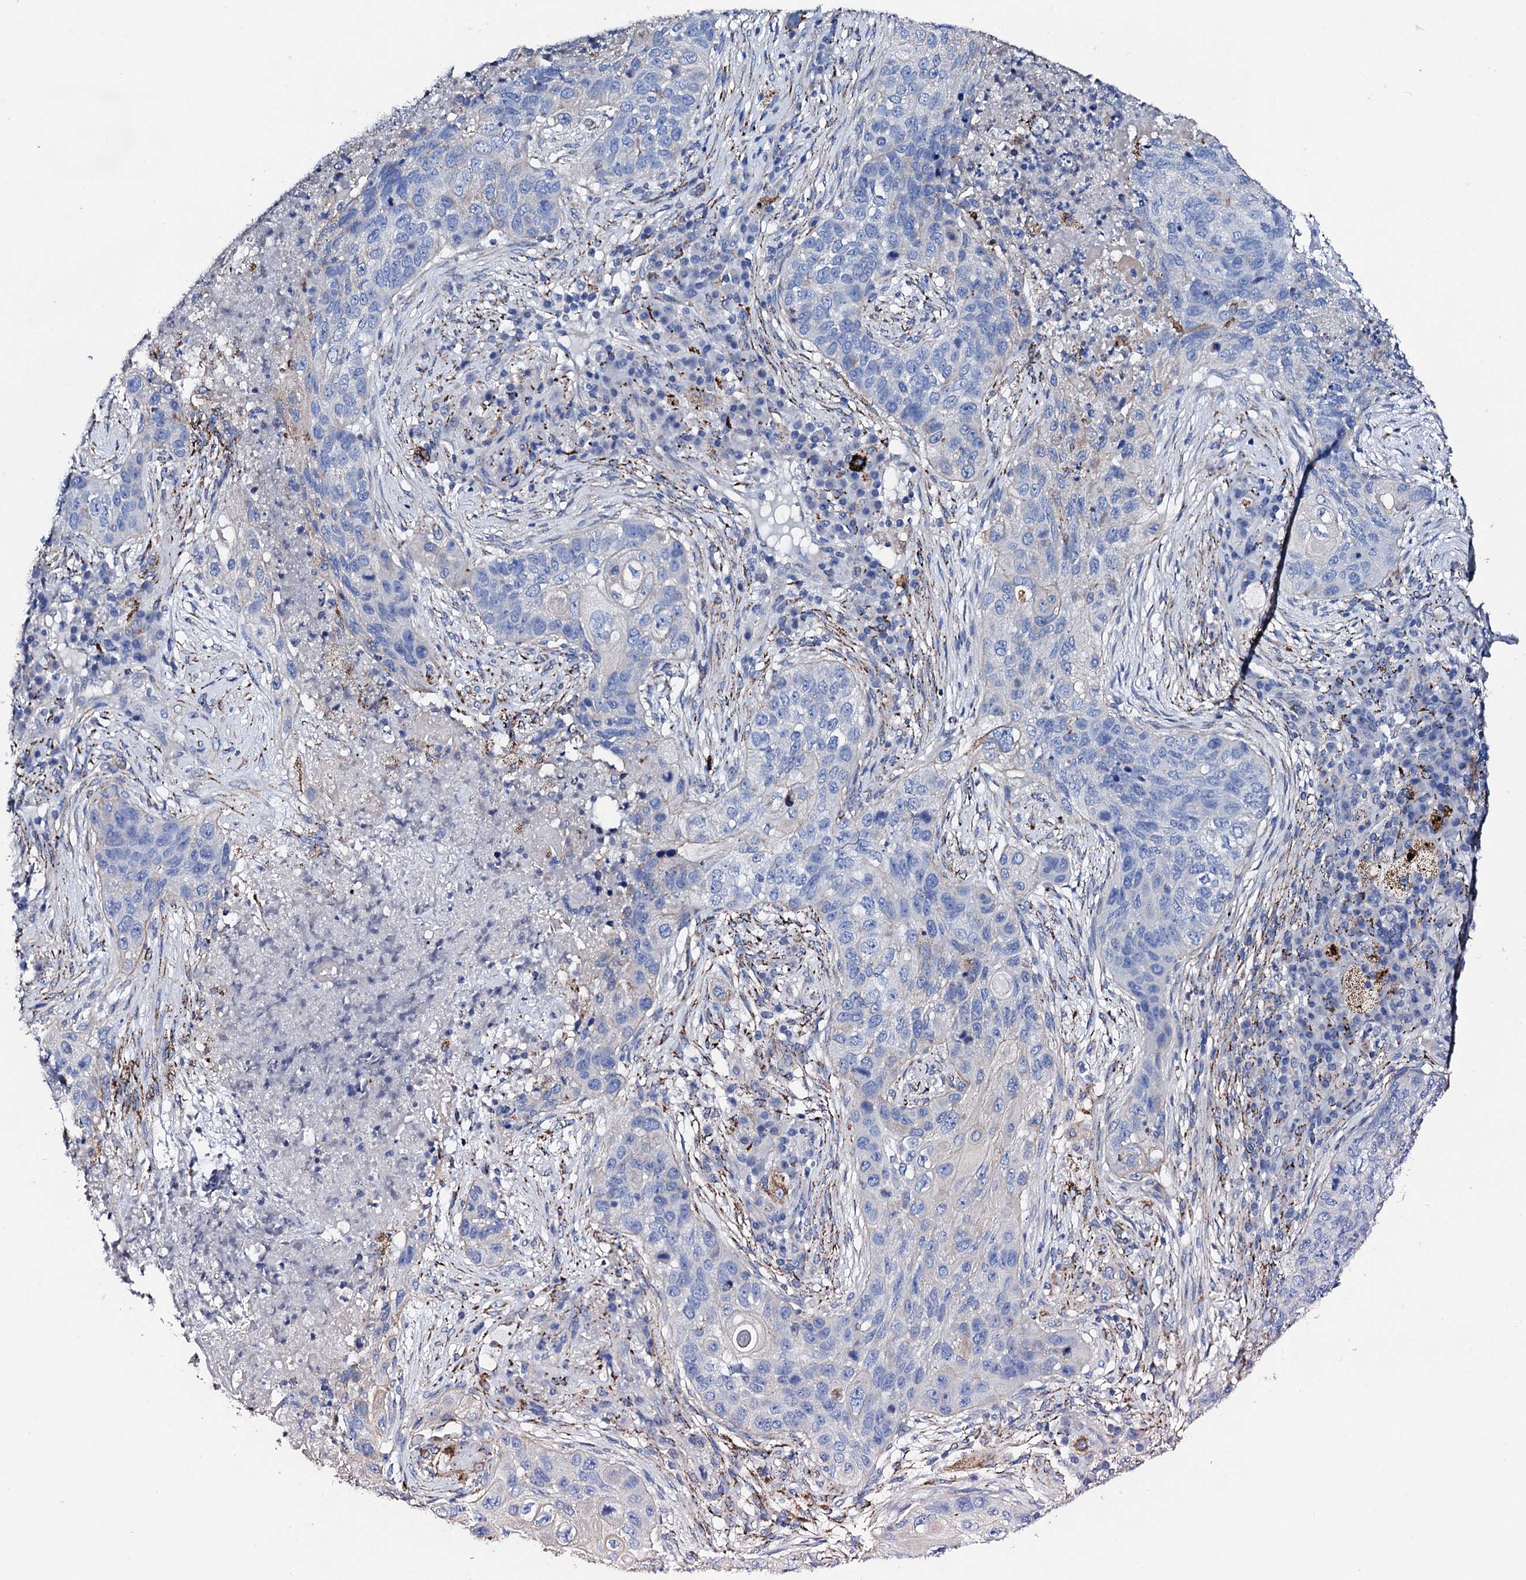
{"staining": {"intensity": "moderate", "quantity": "<25%", "location": "cytoplasmic/membranous"}, "tissue": "lung cancer", "cell_type": "Tumor cells", "image_type": "cancer", "snomed": [{"axis": "morphology", "description": "Squamous cell carcinoma, NOS"}, {"axis": "topography", "description": "Lung"}], "caption": "Tumor cells demonstrate low levels of moderate cytoplasmic/membranous expression in about <25% of cells in human lung squamous cell carcinoma.", "gene": "KLHL32", "patient": {"sex": "female", "age": 63}}